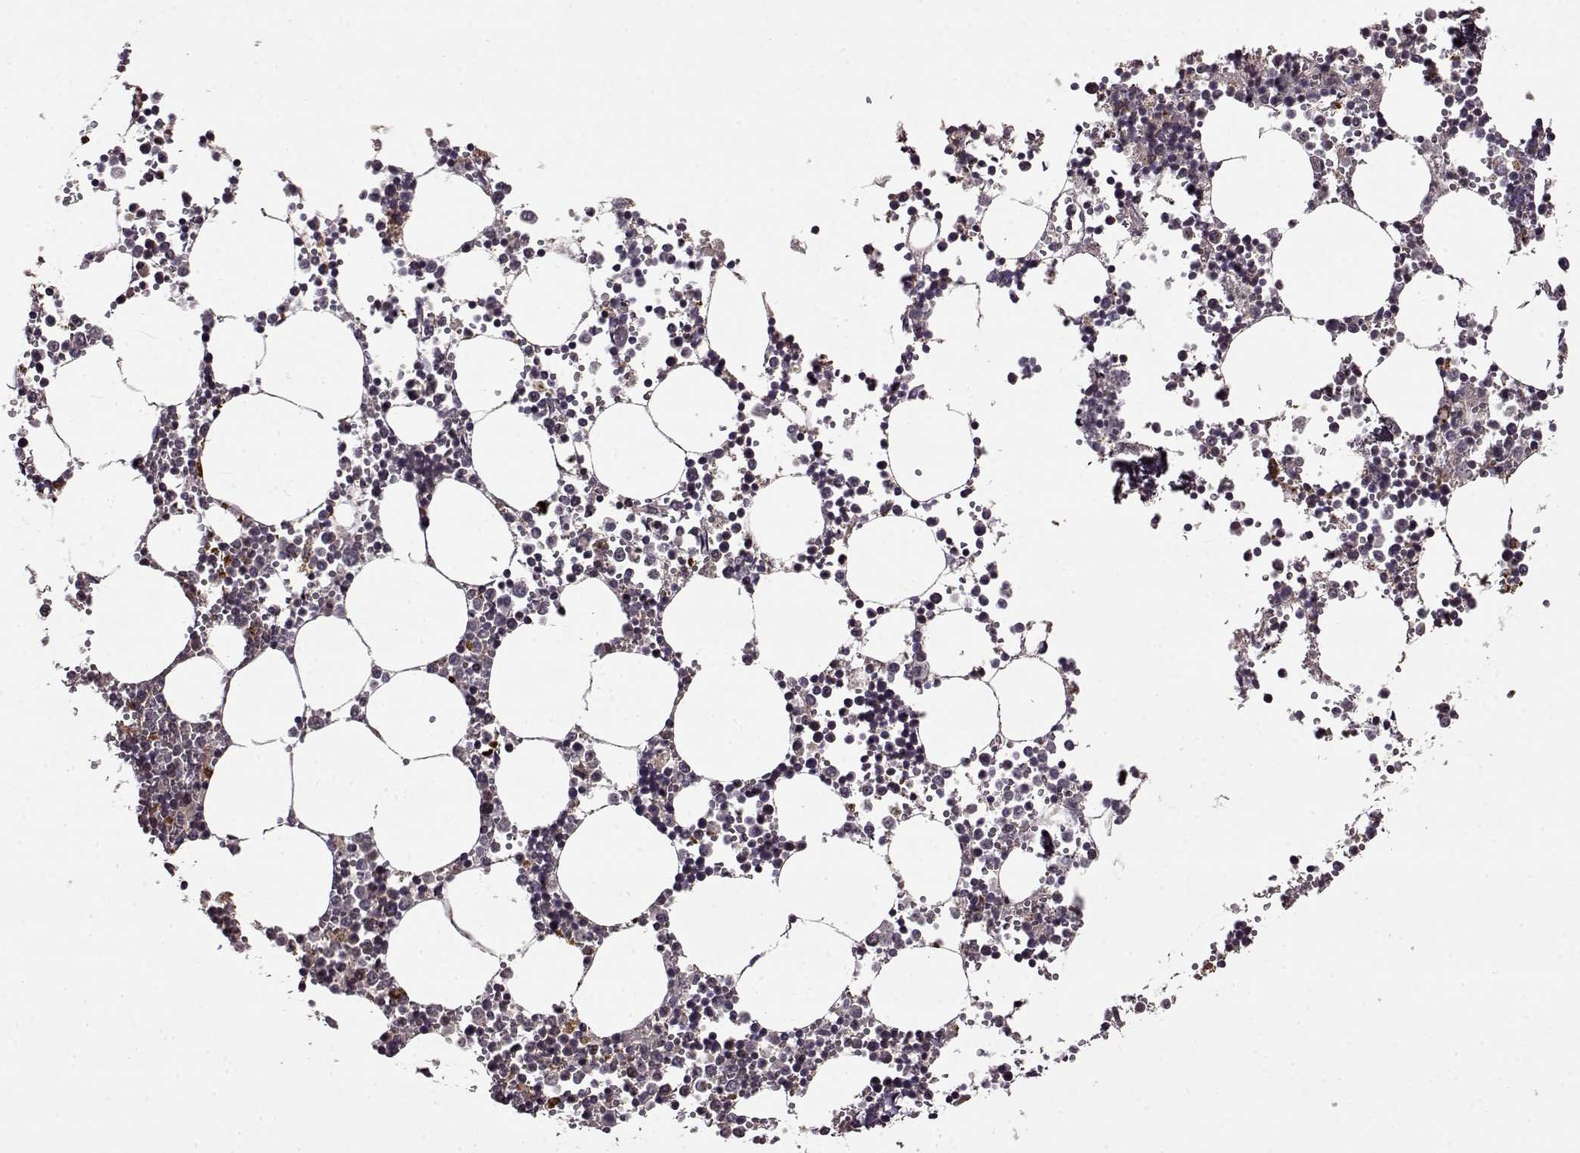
{"staining": {"intensity": "moderate", "quantity": "<25%", "location": "cytoplasmic/membranous"}, "tissue": "bone marrow", "cell_type": "Hematopoietic cells", "image_type": "normal", "snomed": [{"axis": "morphology", "description": "Normal tissue, NOS"}, {"axis": "topography", "description": "Bone marrow"}], "caption": "Immunohistochemical staining of normal bone marrow exhibits low levels of moderate cytoplasmic/membranous positivity in approximately <25% of hematopoietic cells.", "gene": "MAIP1", "patient": {"sex": "male", "age": 54}}